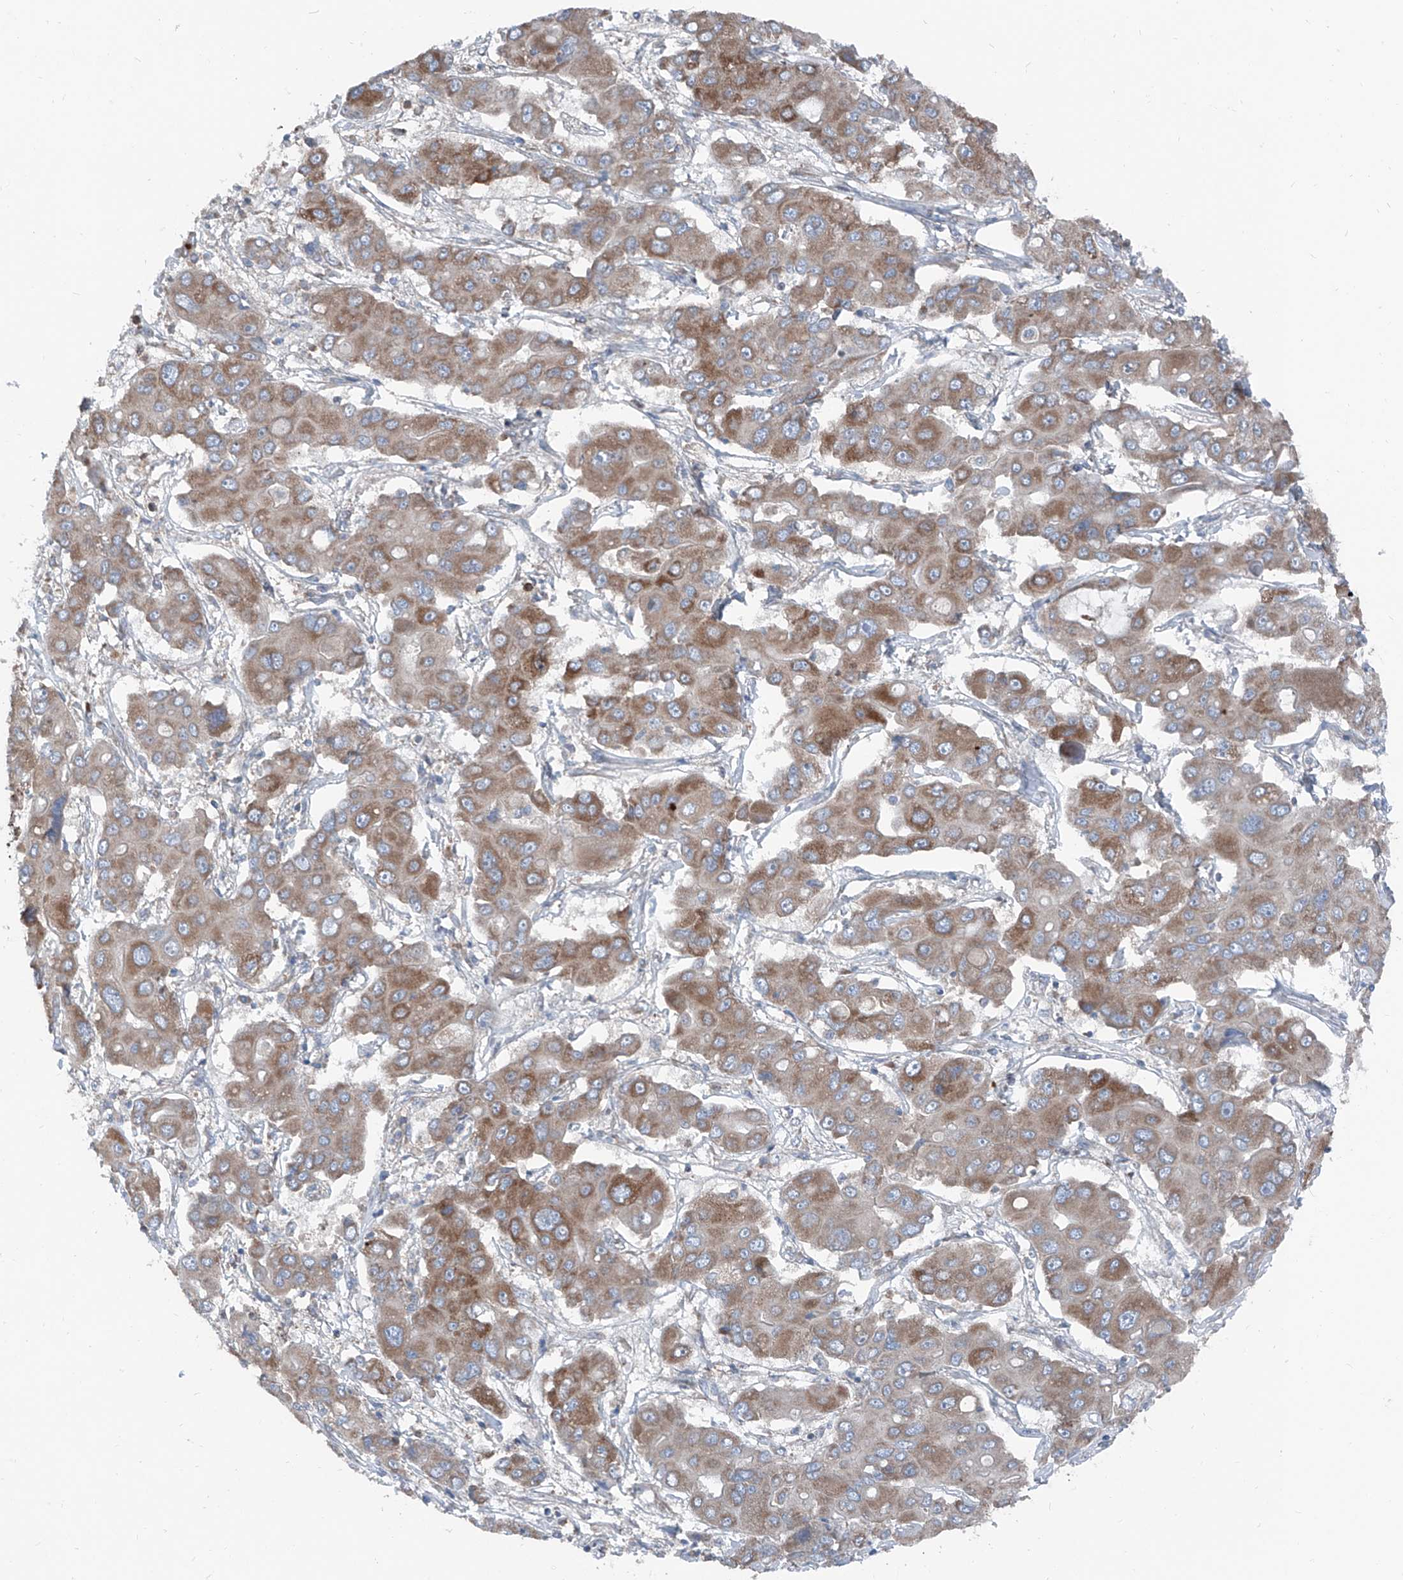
{"staining": {"intensity": "moderate", "quantity": ">75%", "location": "cytoplasmic/membranous"}, "tissue": "liver cancer", "cell_type": "Tumor cells", "image_type": "cancer", "snomed": [{"axis": "morphology", "description": "Cholangiocarcinoma"}, {"axis": "topography", "description": "Liver"}], "caption": "Immunohistochemistry (IHC) of liver cholangiocarcinoma reveals medium levels of moderate cytoplasmic/membranous staining in about >75% of tumor cells.", "gene": "GPAT3", "patient": {"sex": "male", "age": 67}}